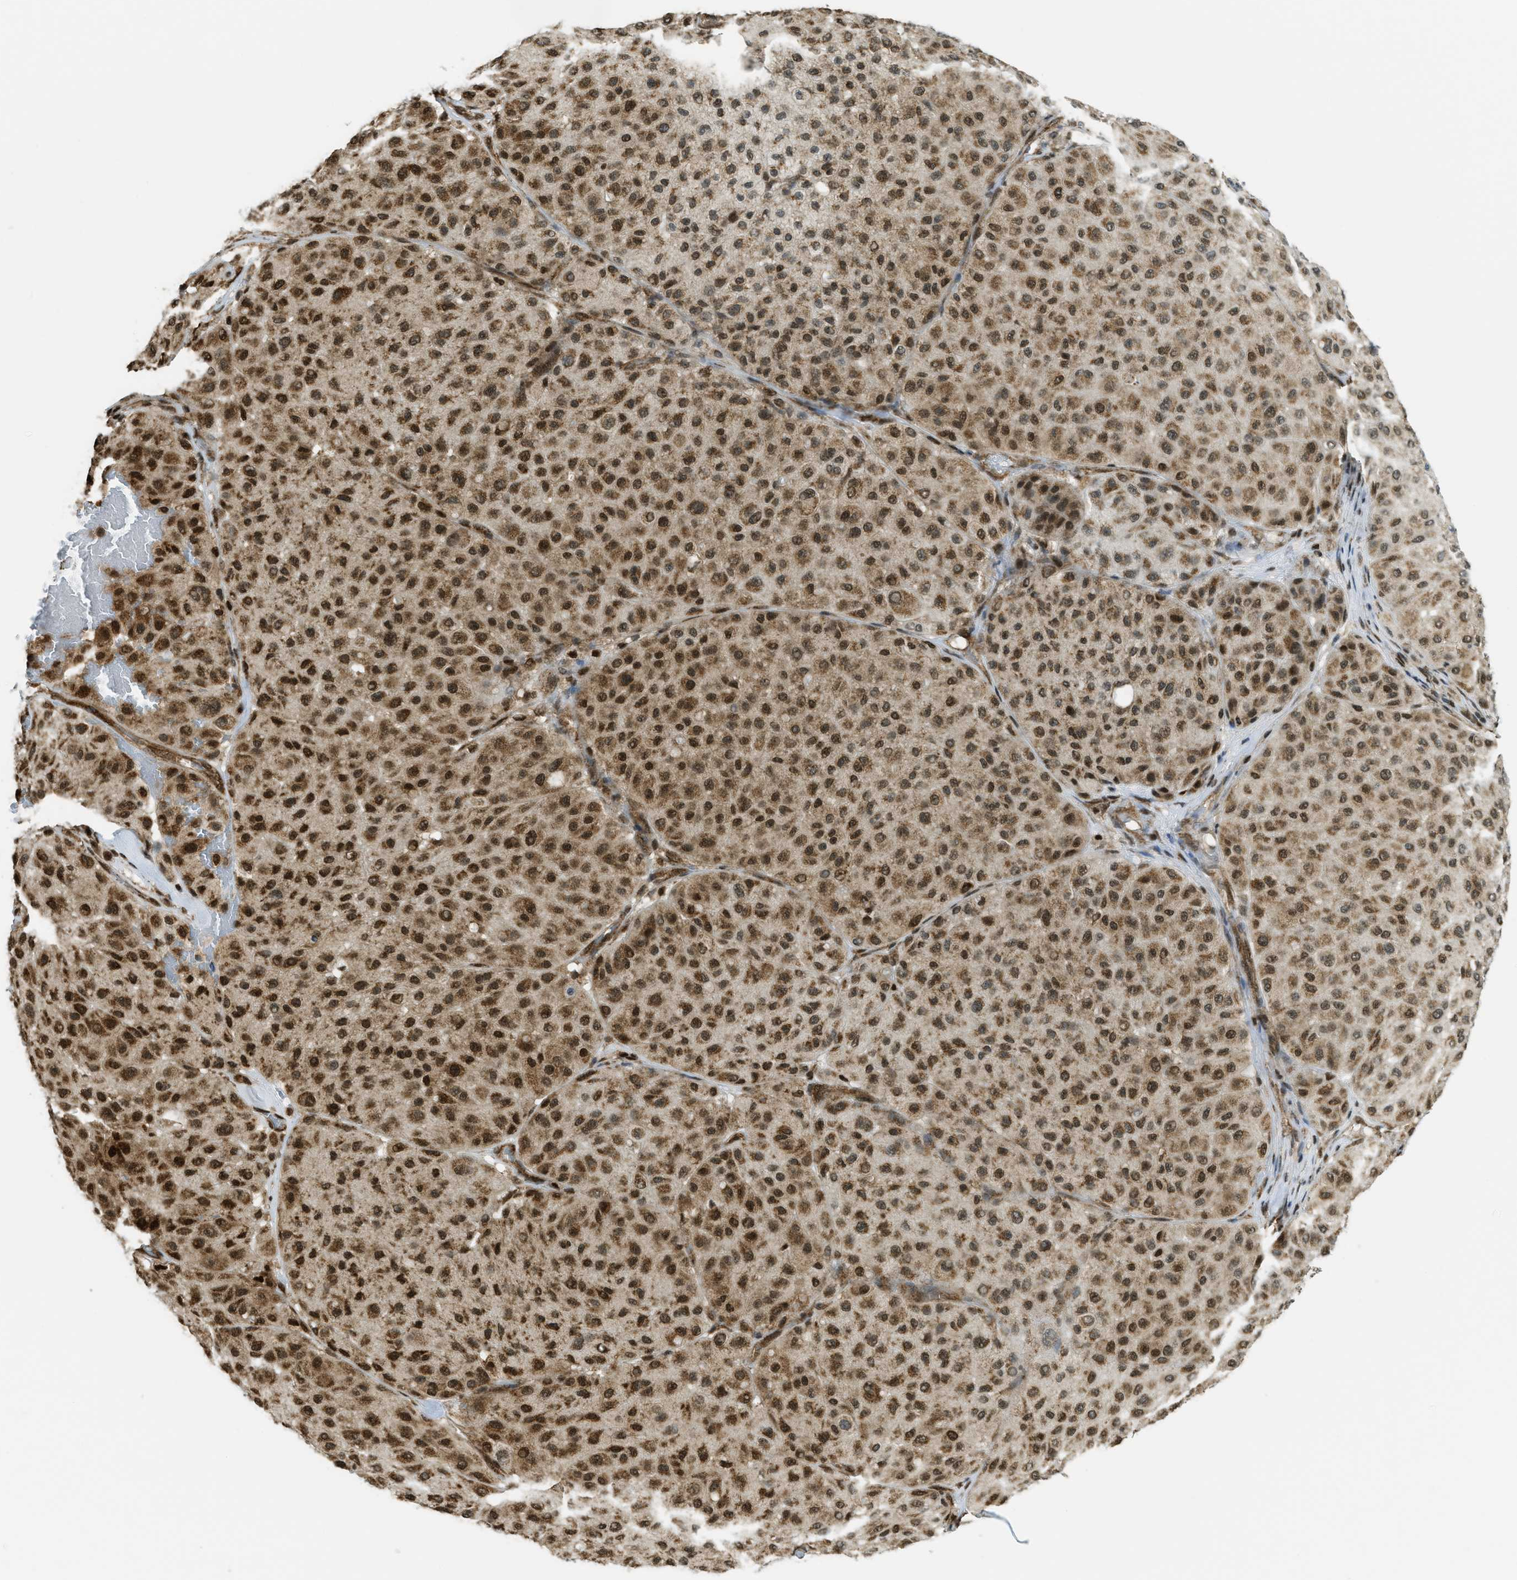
{"staining": {"intensity": "strong", "quantity": ">75%", "location": "nuclear"}, "tissue": "melanoma", "cell_type": "Tumor cells", "image_type": "cancer", "snomed": [{"axis": "morphology", "description": "Normal tissue, NOS"}, {"axis": "morphology", "description": "Malignant melanoma, Metastatic site"}, {"axis": "topography", "description": "Skin"}], "caption": "Strong nuclear staining for a protein is identified in about >75% of tumor cells of melanoma using immunohistochemistry (IHC).", "gene": "TNPO1", "patient": {"sex": "male", "age": 41}}